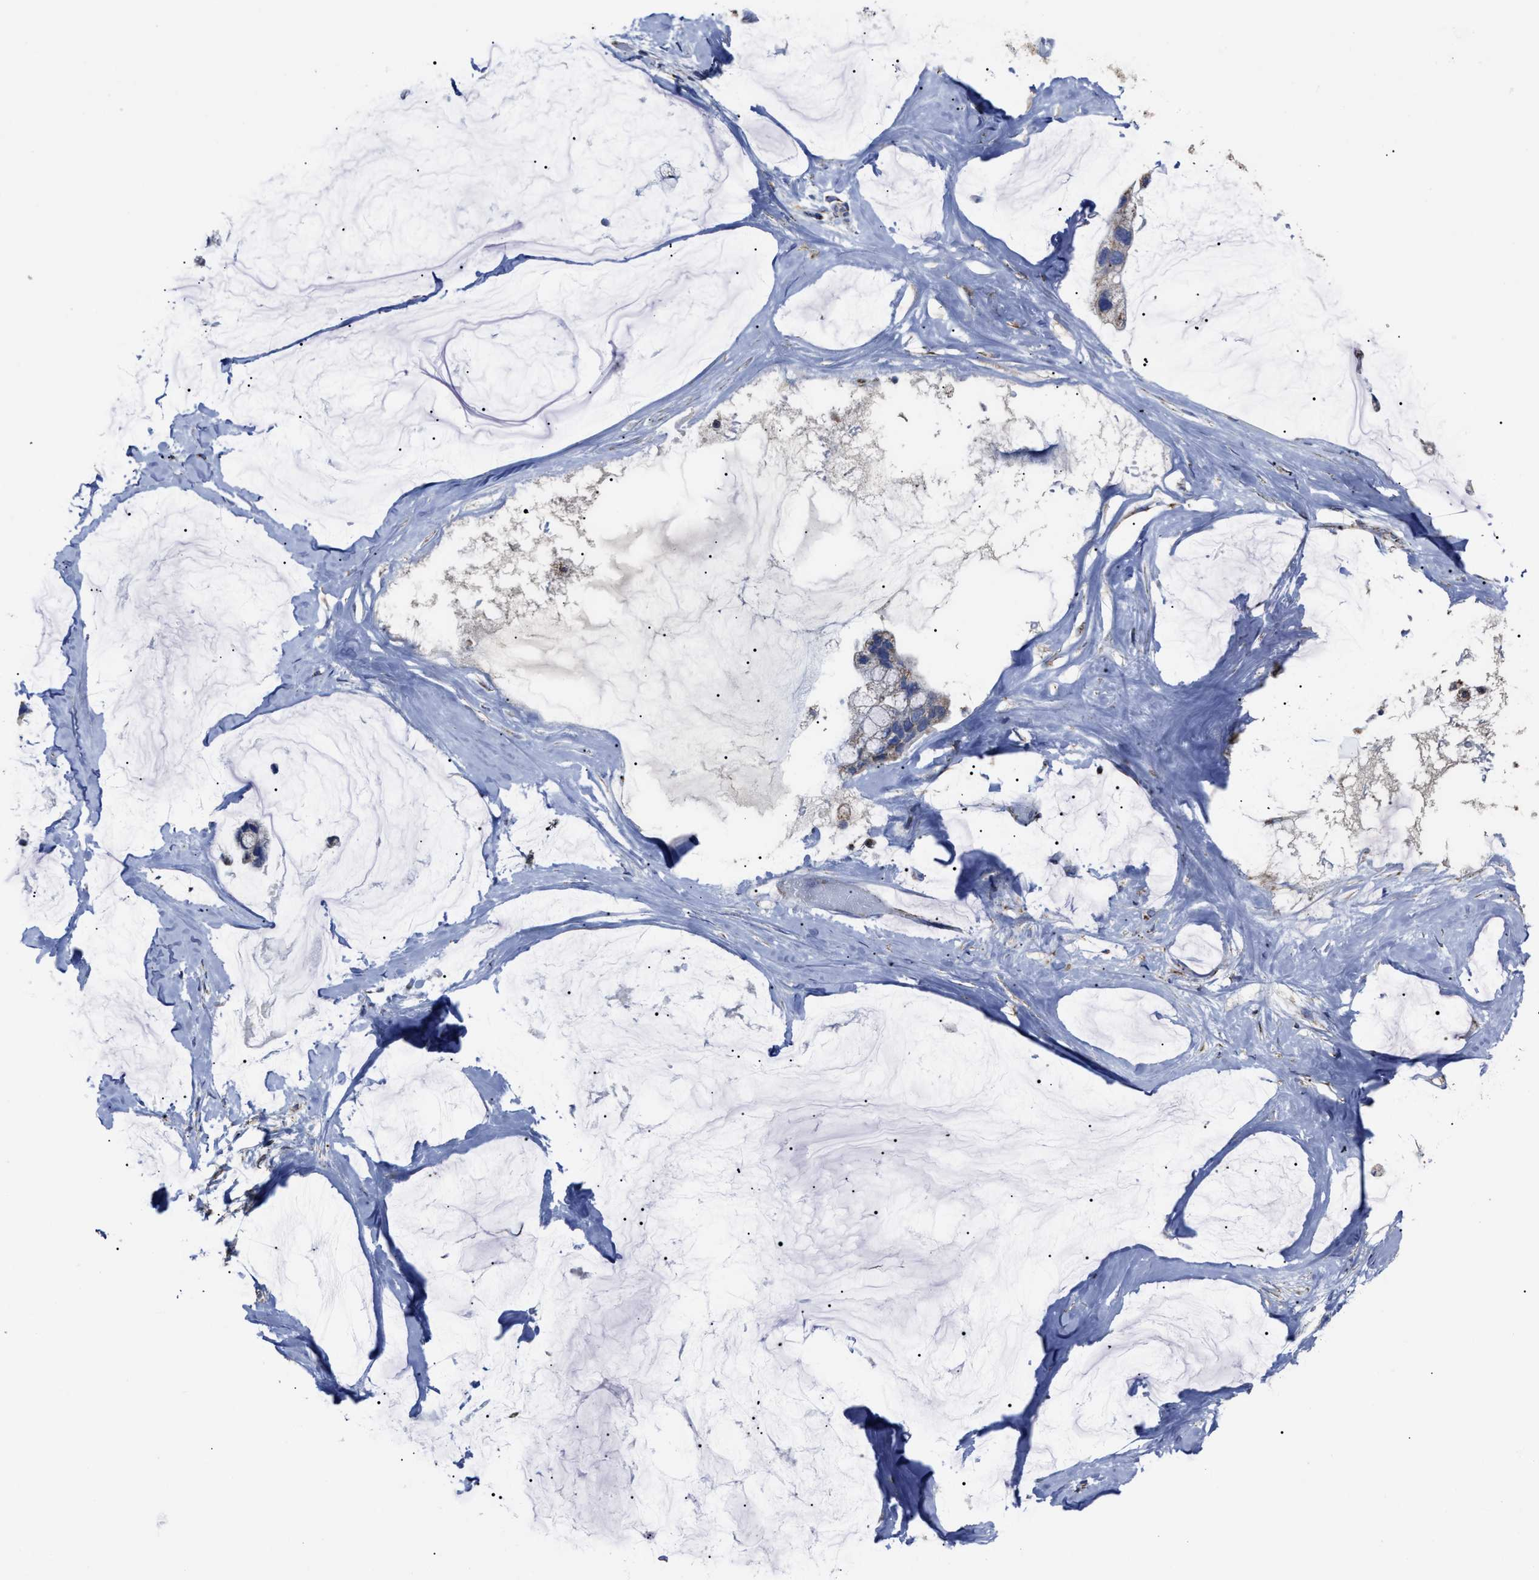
{"staining": {"intensity": "weak", "quantity": "<25%", "location": "cytoplasmic/membranous"}, "tissue": "ovarian cancer", "cell_type": "Tumor cells", "image_type": "cancer", "snomed": [{"axis": "morphology", "description": "Cystadenocarcinoma, mucinous, NOS"}, {"axis": "topography", "description": "Ovary"}], "caption": "Immunohistochemistry of mucinous cystadenocarcinoma (ovarian) shows no positivity in tumor cells.", "gene": "NDUFV3", "patient": {"sex": "female", "age": 39}}